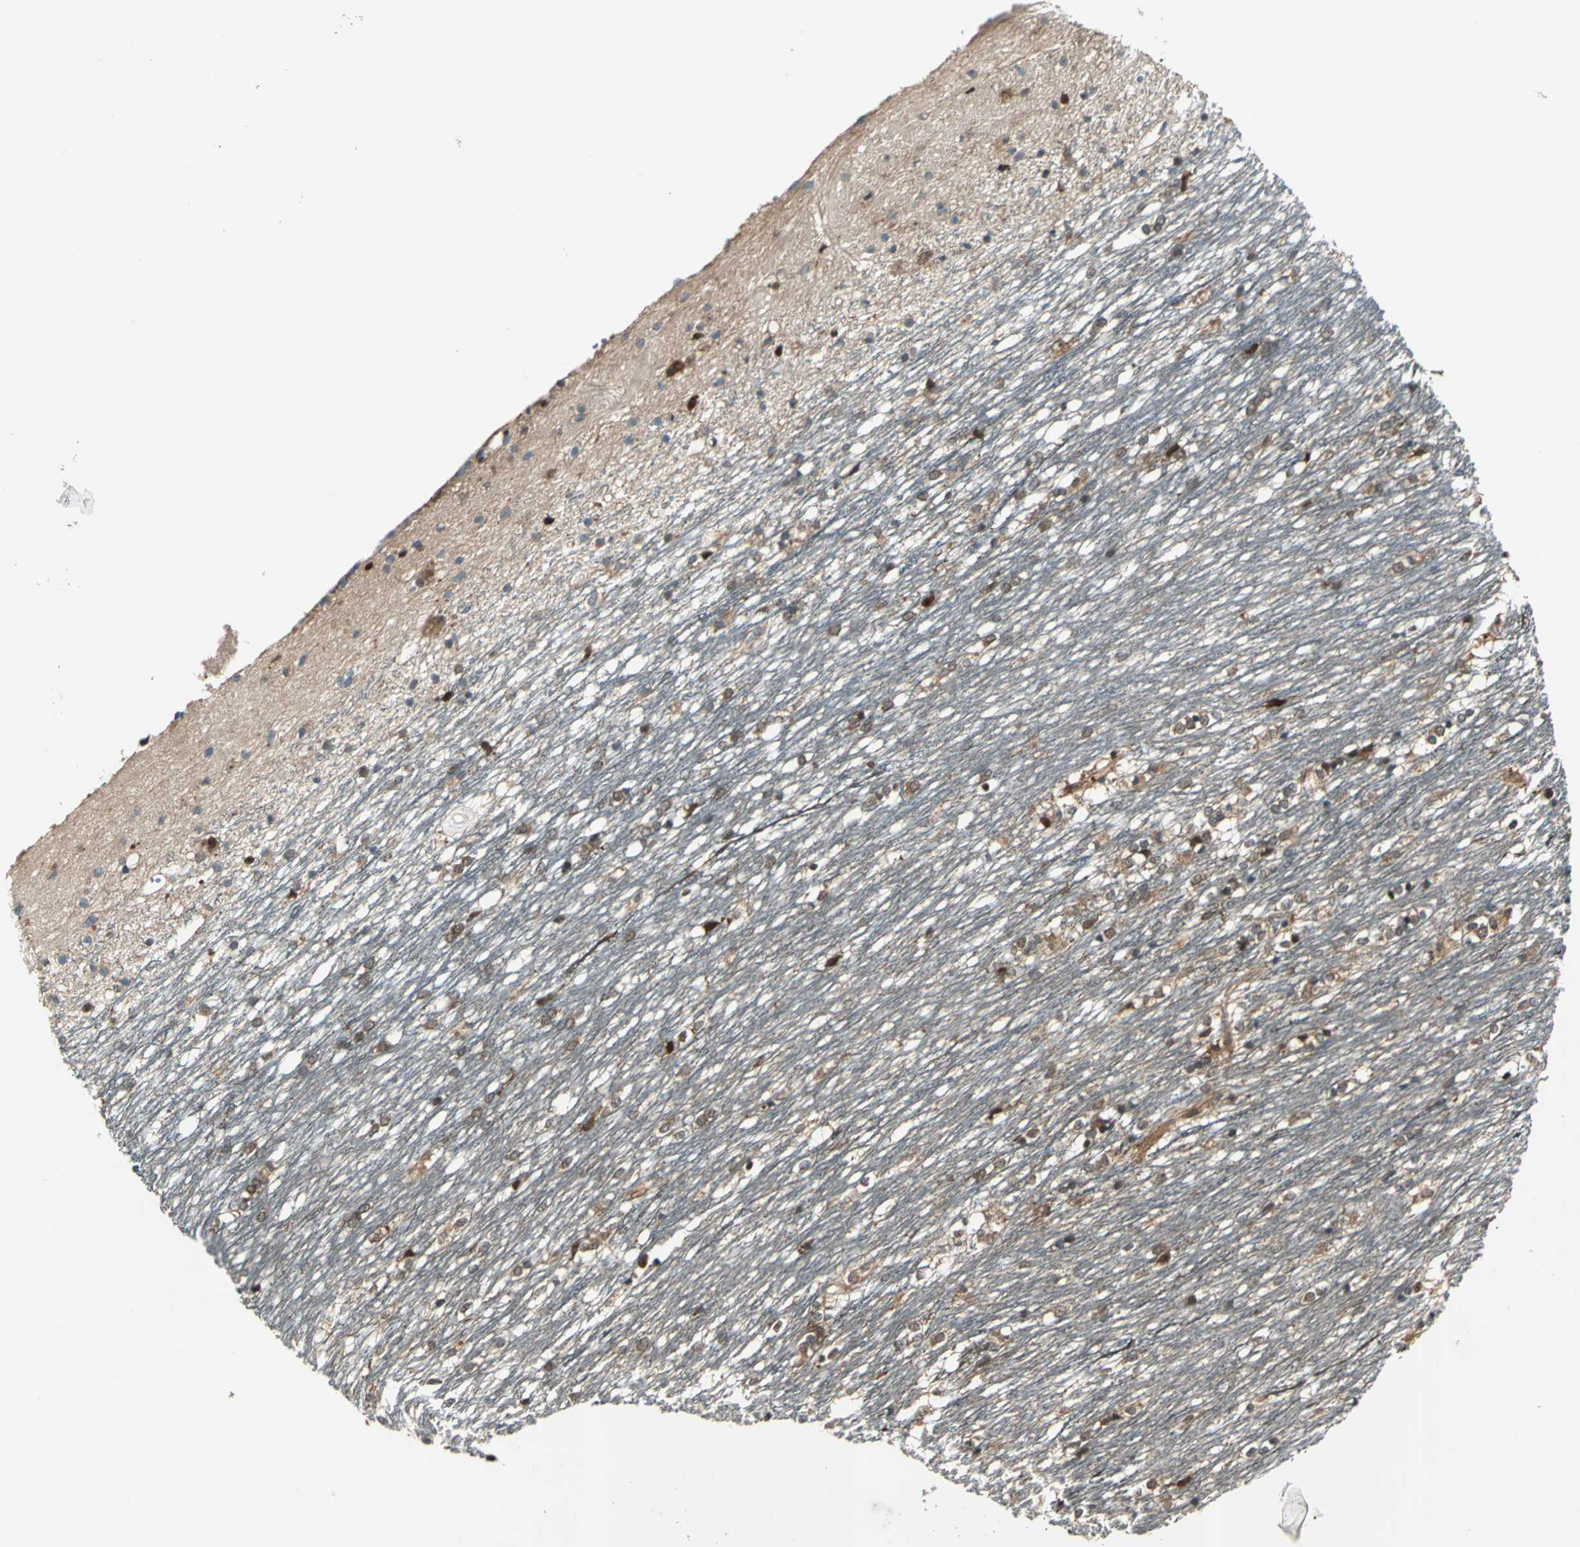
{"staining": {"intensity": "moderate", "quantity": ">75%", "location": "cytoplasmic/membranous,nuclear"}, "tissue": "caudate", "cell_type": "Glial cells", "image_type": "normal", "snomed": [{"axis": "morphology", "description": "Normal tissue, NOS"}, {"axis": "topography", "description": "Lateral ventricle wall"}], "caption": "Caudate stained with IHC reveals moderate cytoplasmic/membranous,nuclear staining in approximately >75% of glial cells. (Stains: DAB (3,3'-diaminobenzidine) in brown, nuclei in blue, Microscopy: brightfield microscopy at high magnification).", "gene": "RRM2B", "patient": {"sex": "female", "age": 19}}